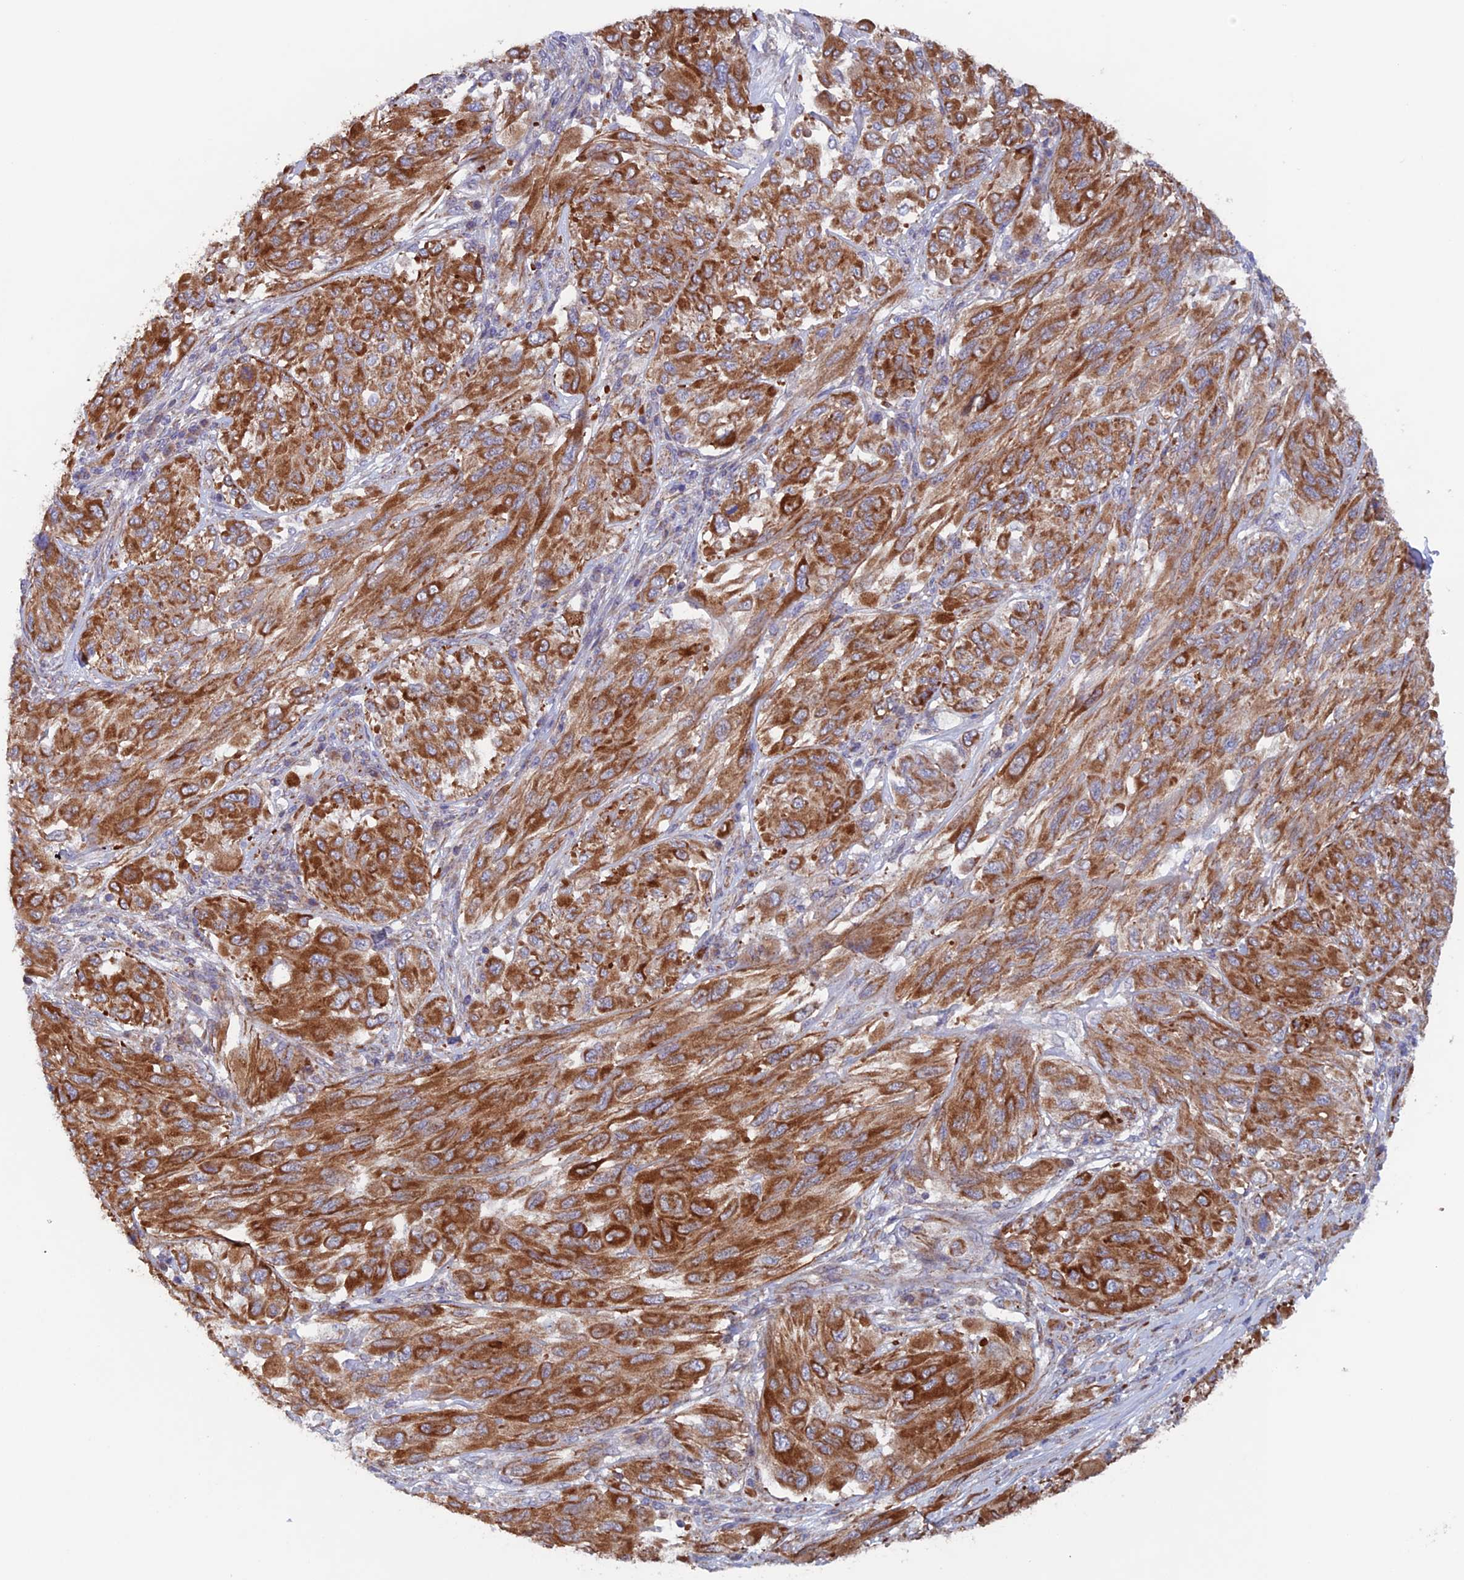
{"staining": {"intensity": "strong", "quantity": ">75%", "location": "cytoplasmic/membranous"}, "tissue": "melanoma", "cell_type": "Tumor cells", "image_type": "cancer", "snomed": [{"axis": "morphology", "description": "Malignant melanoma, NOS"}, {"axis": "topography", "description": "Skin"}], "caption": "An immunohistochemistry micrograph of tumor tissue is shown. Protein staining in brown shows strong cytoplasmic/membranous positivity in melanoma within tumor cells.", "gene": "MRPL1", "patient": {"sex": "female", "age": 91}}